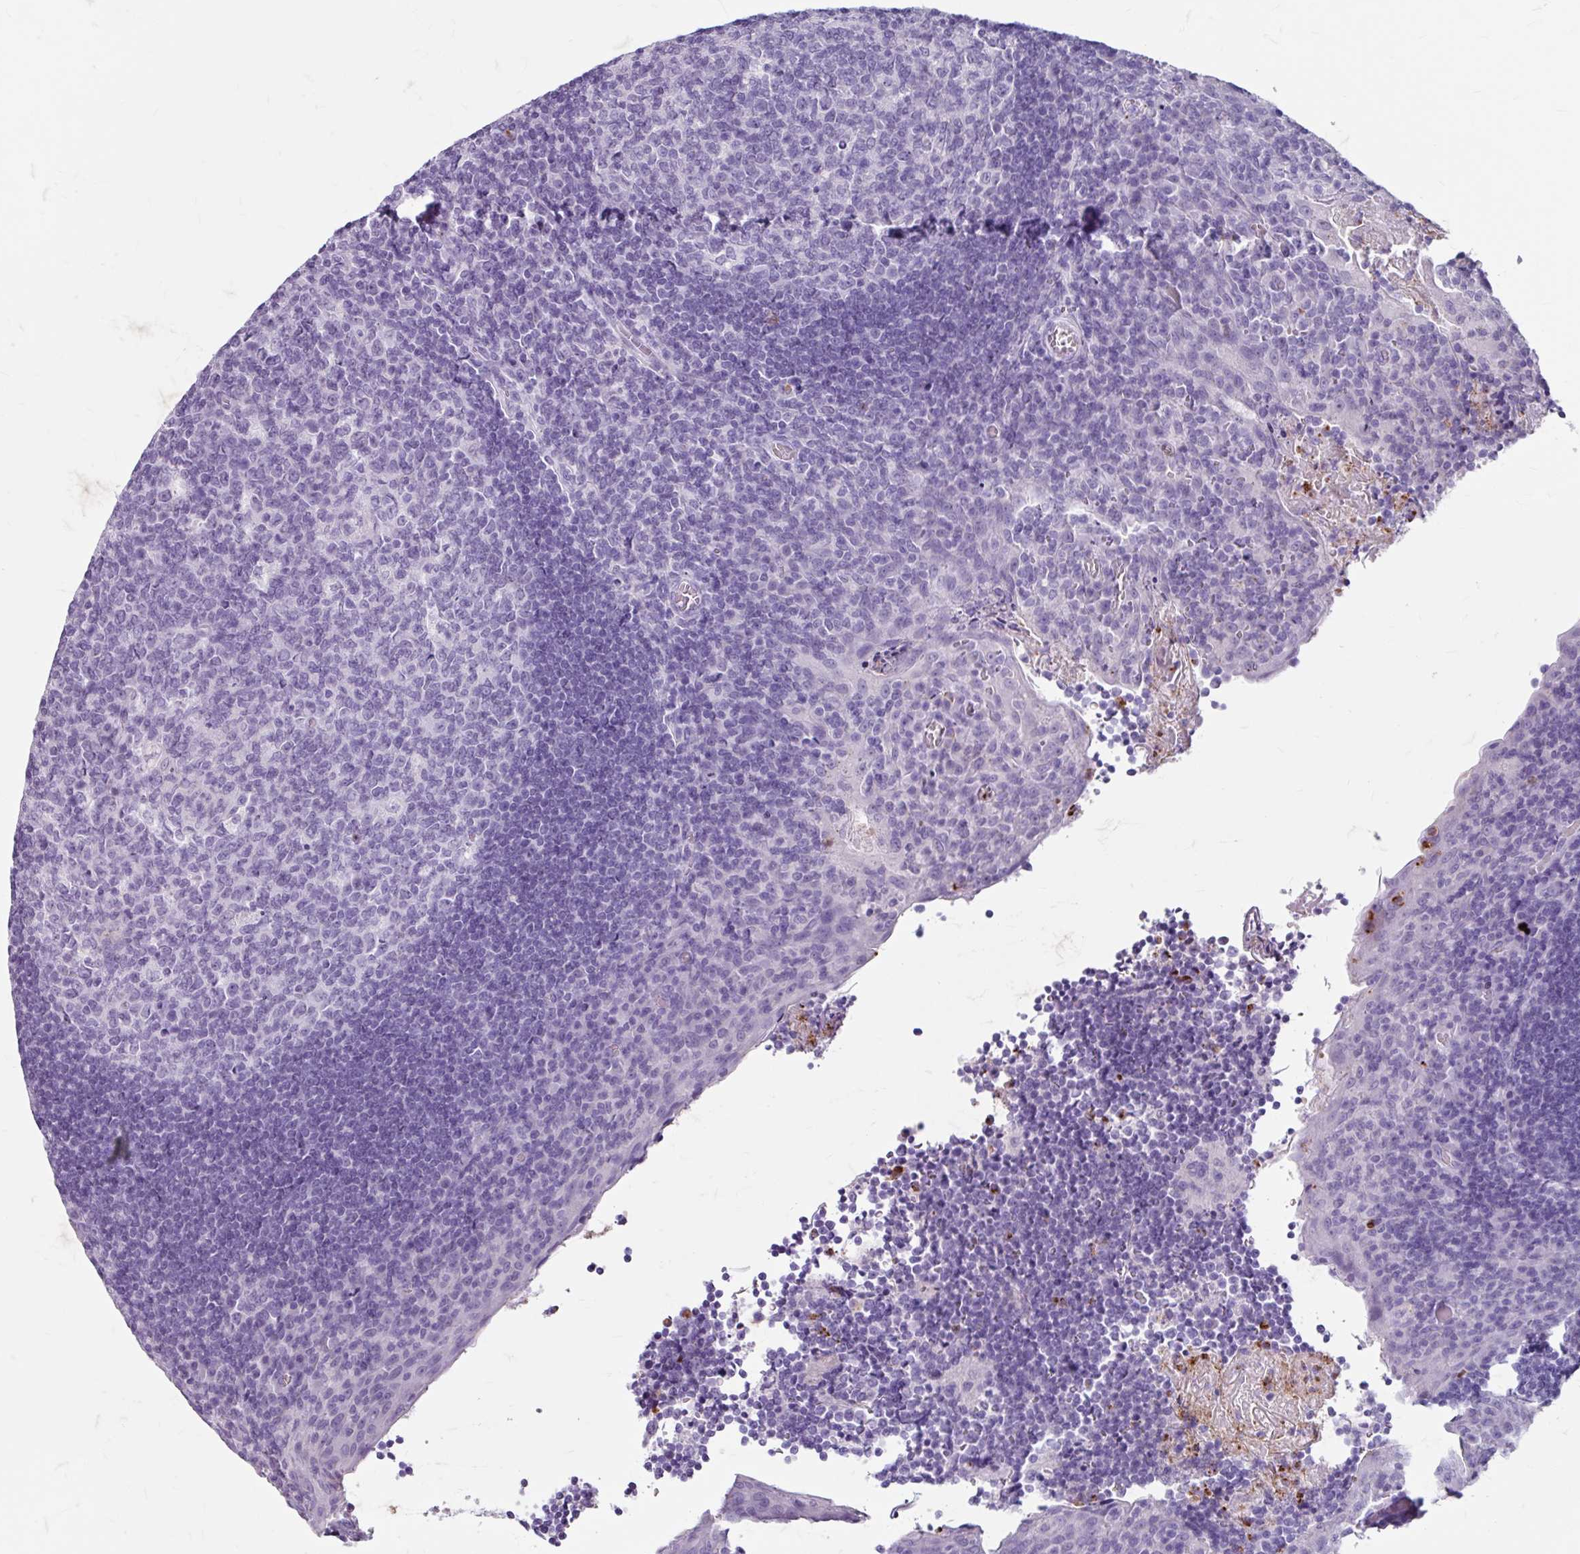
{"staining": {"intensity": "negative", "quantity": "none", "location": "none"}, "tissue": "tonsil", "cell_type": "Germinal center cells", "image_type": "normal", "snomed": [{"axis": "morphology", "description": "Normal tissue, NOS"}, {"axis": "topography", "description": "Tonsil"}], "caption": "IHC photomicrograph of benign tonsil stained for a protein (brown), which shows no positivity in germinal center cells. The staining is performed using DAB (3,3'-diaminobenzidine) brown chromogen with nuclei counter-stained in using hematoxylin.", "gene": "ANKRD1", "patient": {"sex": "male", "age": 17}}